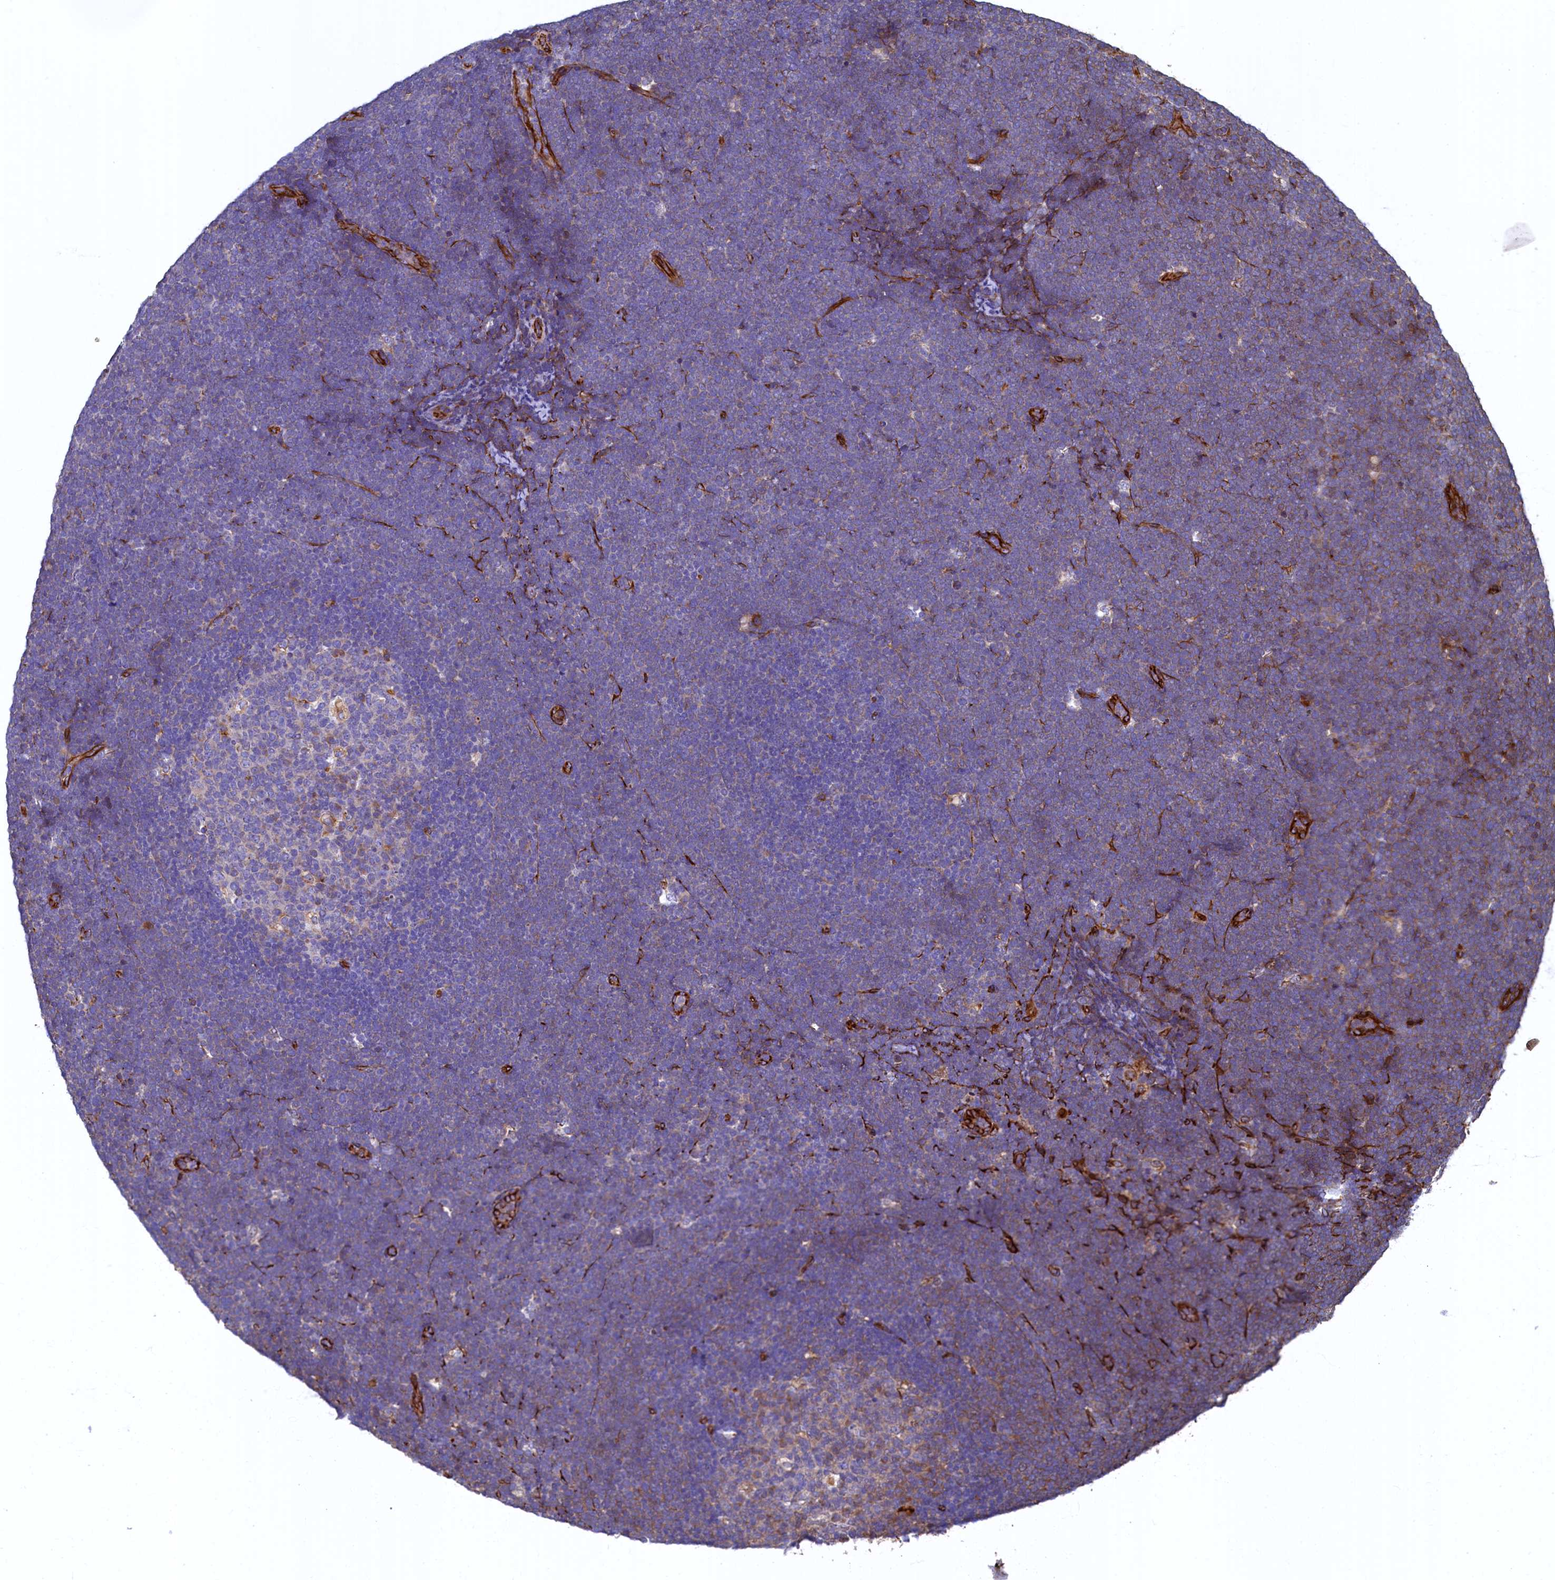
{"staining": {"intensity": "negative", "quantity": "none", "location": "none"}, "tissue": "lymphoma", "cell_type": "Tumor cells", "image_type": "cancer", "snomed": [{"axis": "morphology", "description": "Malignant lymphoma, non-Hodgkin's type, High grade"}, {"axis": "topography", "description": "Lymph node"}], "caption": "This is an IHC micrograph of human lymphoma. There is no expression in tumor cells.", "gene": "LRRC57", "patient": {"sex": "male", "age": 13}}